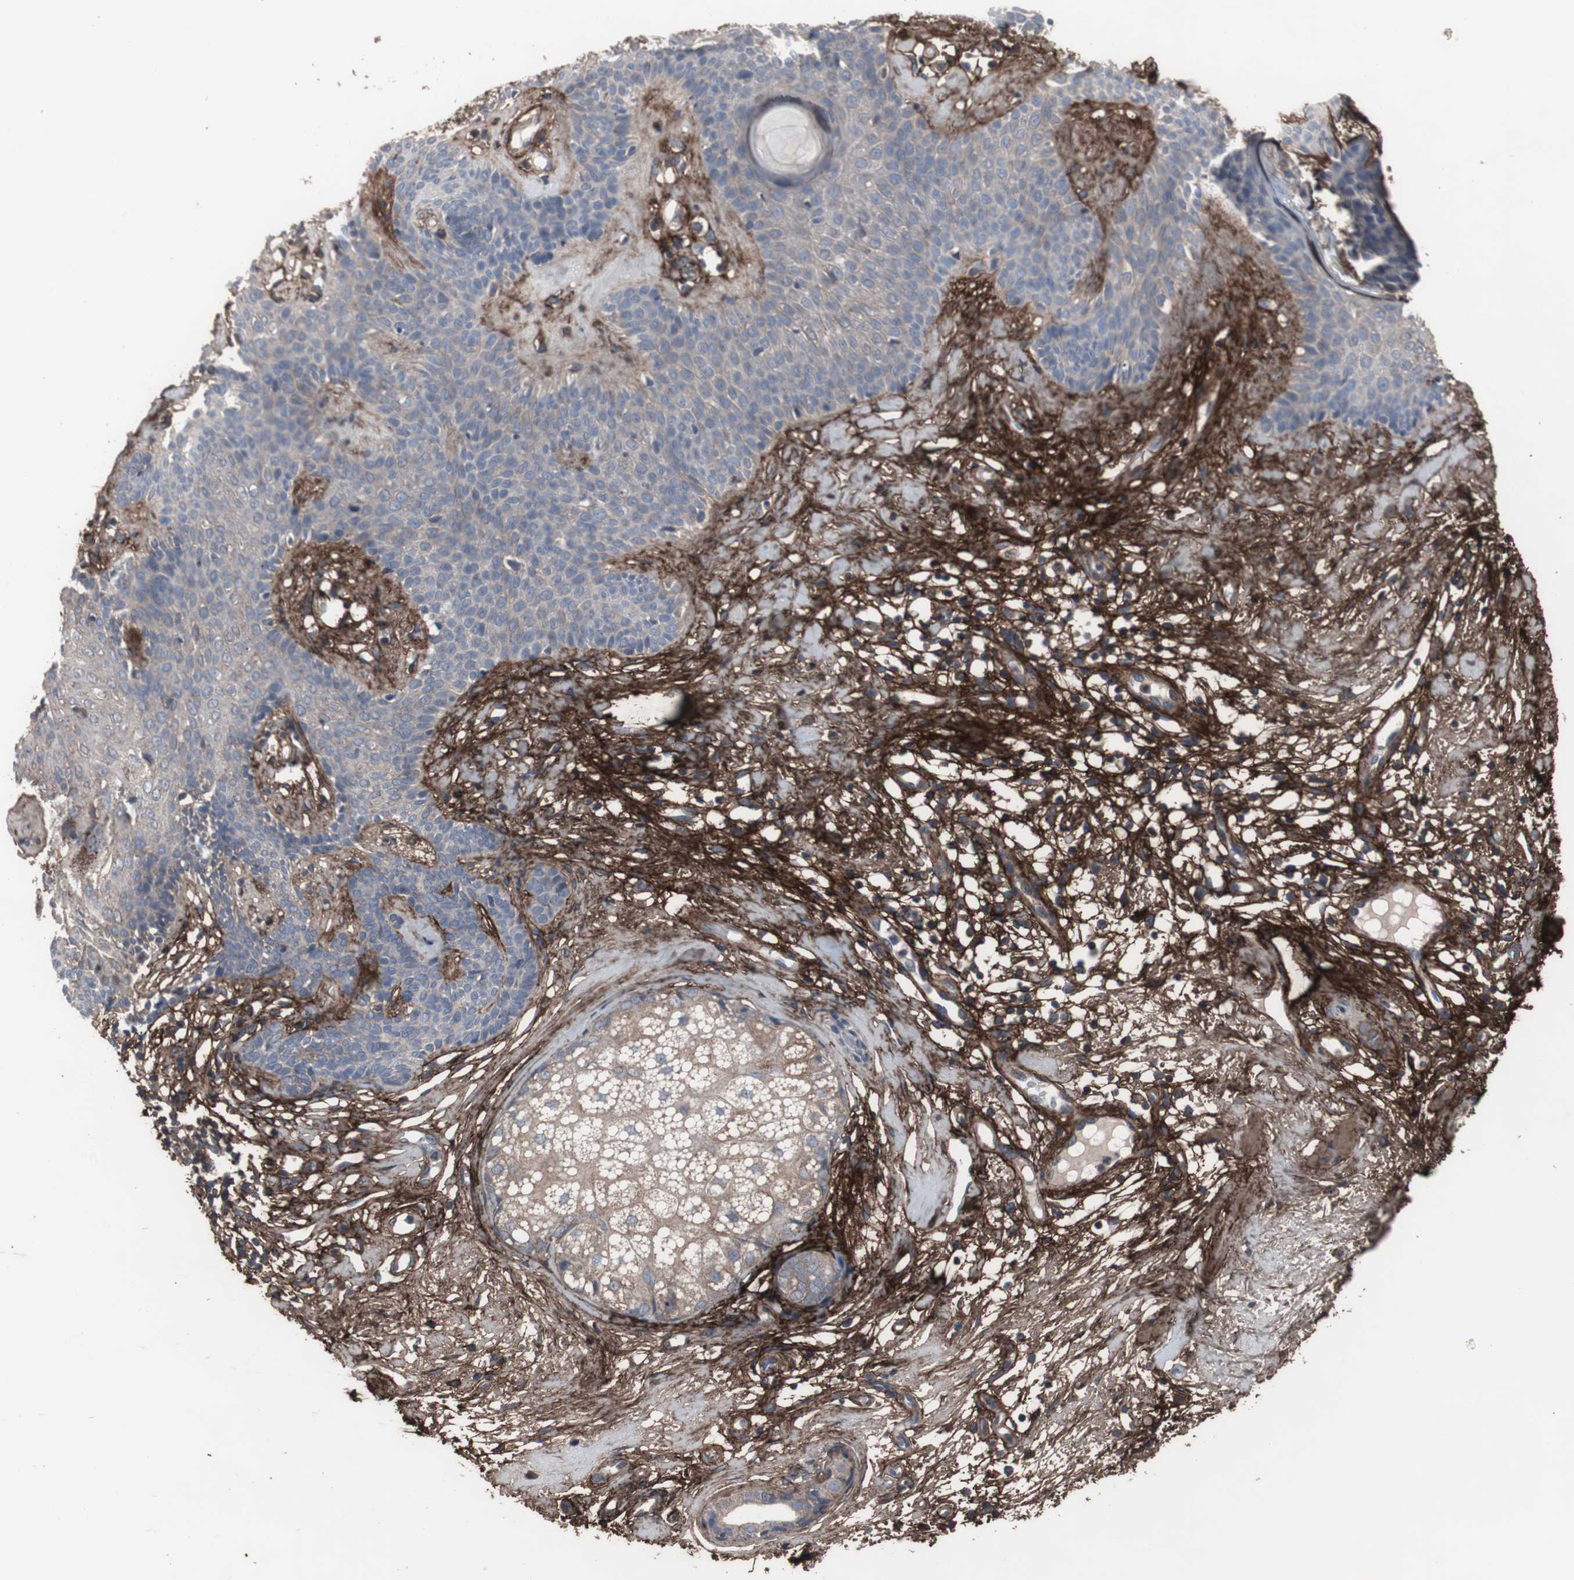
{"staining": {"intensity": "negative", "quantity": "none", "location": "none"}, "tissue": "skin cancer", "cell_type": "Tumor cells", "image_type": "cancer", "snomed": [{"axis": "morphology", "description": "Developmental malformation"}, {"axis": "morphology", "description": "Basal cell carcinoma"}, {"axis": "topography", "description": "Skin"}], "caption": "Human skin cancer (basal cell carcinoma) stained for a protein using immunohistochemistry exhibits no positivity in tumor cells.", "gene": "COL6A2", "patient": {"sex": "female", "age": 62}}